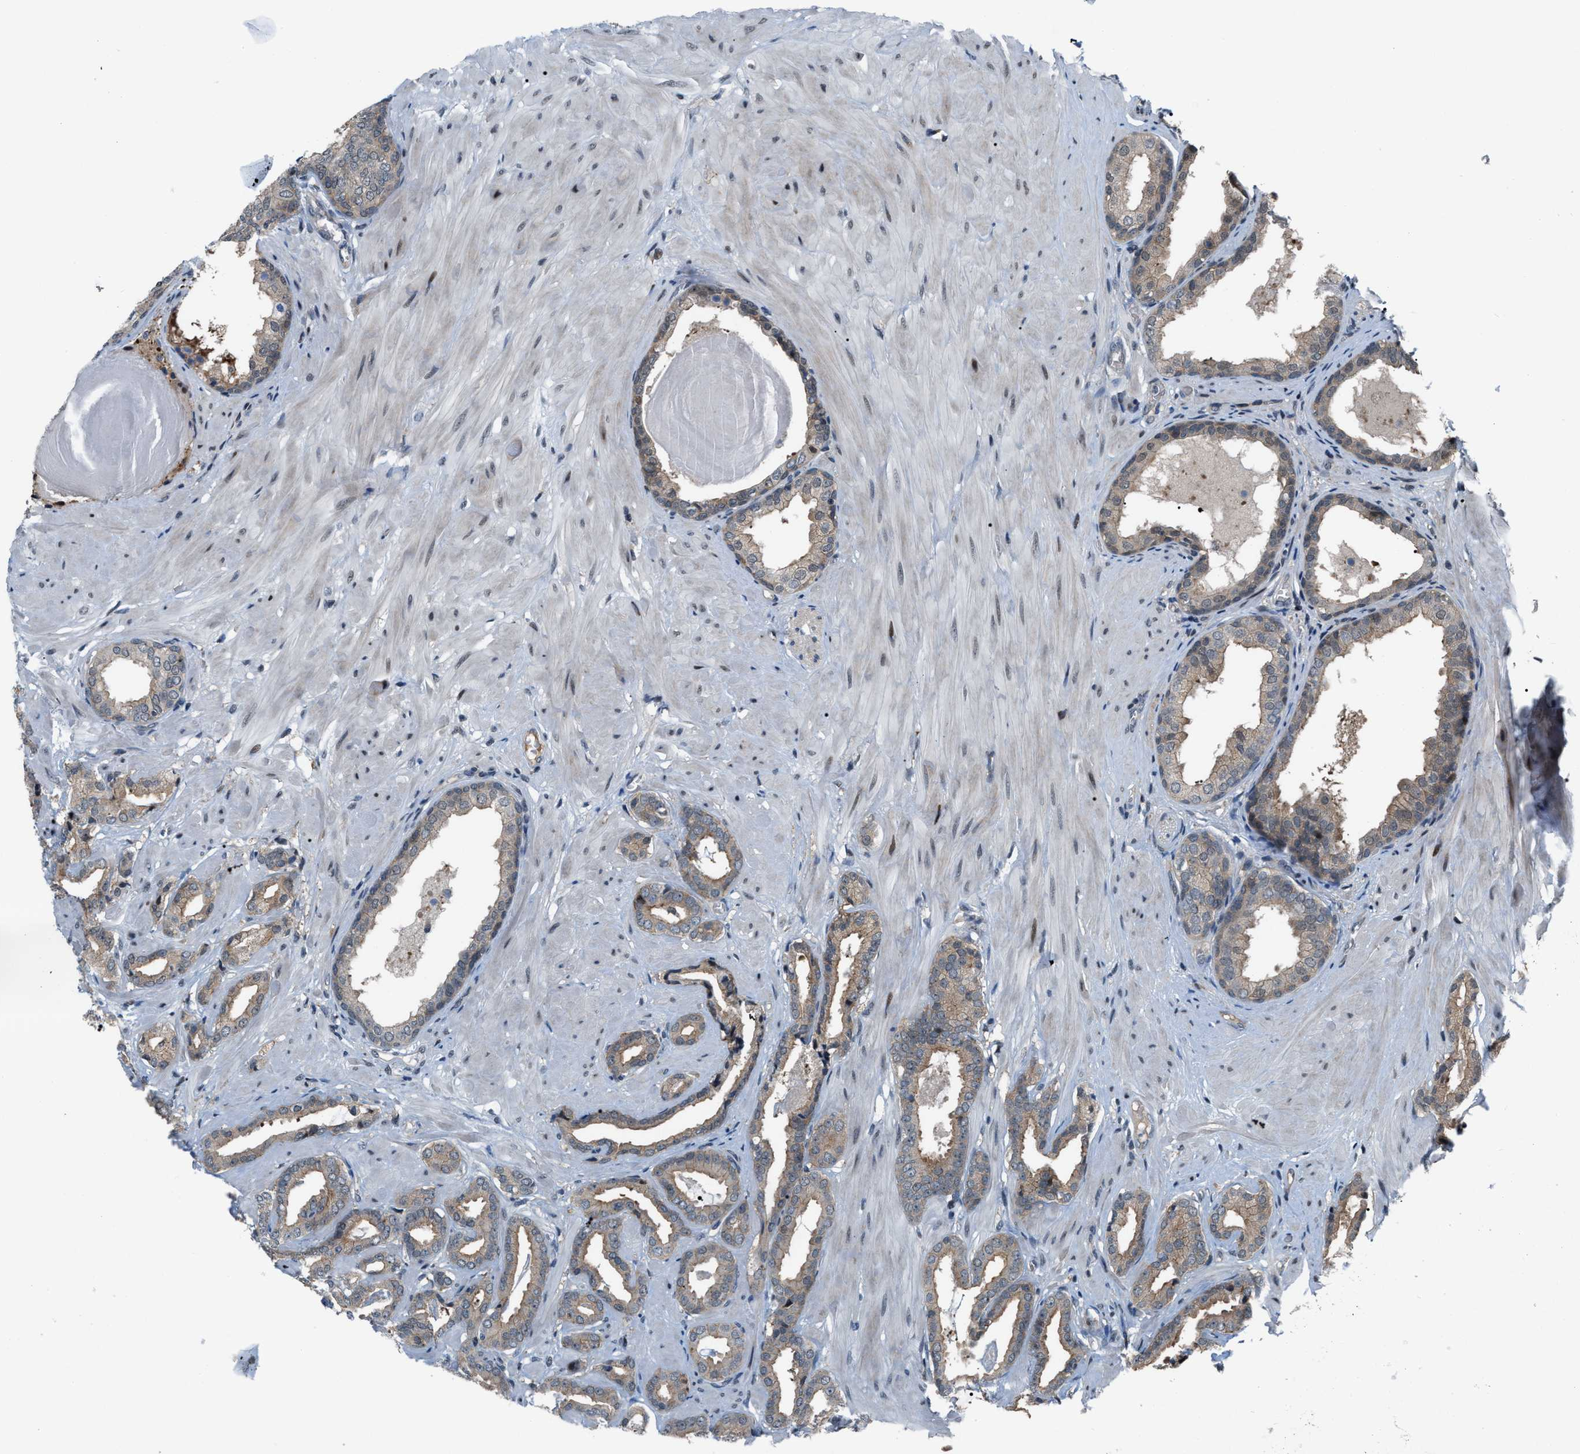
{"staining": {"intensity": "weak", "quantity": "<25%", "location": "cytoplasmic/membranous"}, "tissue": "prostate cancer", "cell_type": "Tumor cells", "image_type": "cancer", "snomed": [{"axis": "morphology", "description": "Adenocarcinoma, Low grade"}, {"axis": "topography", "description": "Prostate"}], "caption": "This is an IHC histopathology image of prostate adenocarcinoma (low-grade). There is no staining in tumor cells.", "gene": "RFFL", "patient": {"sex": "male", "age": 53}}